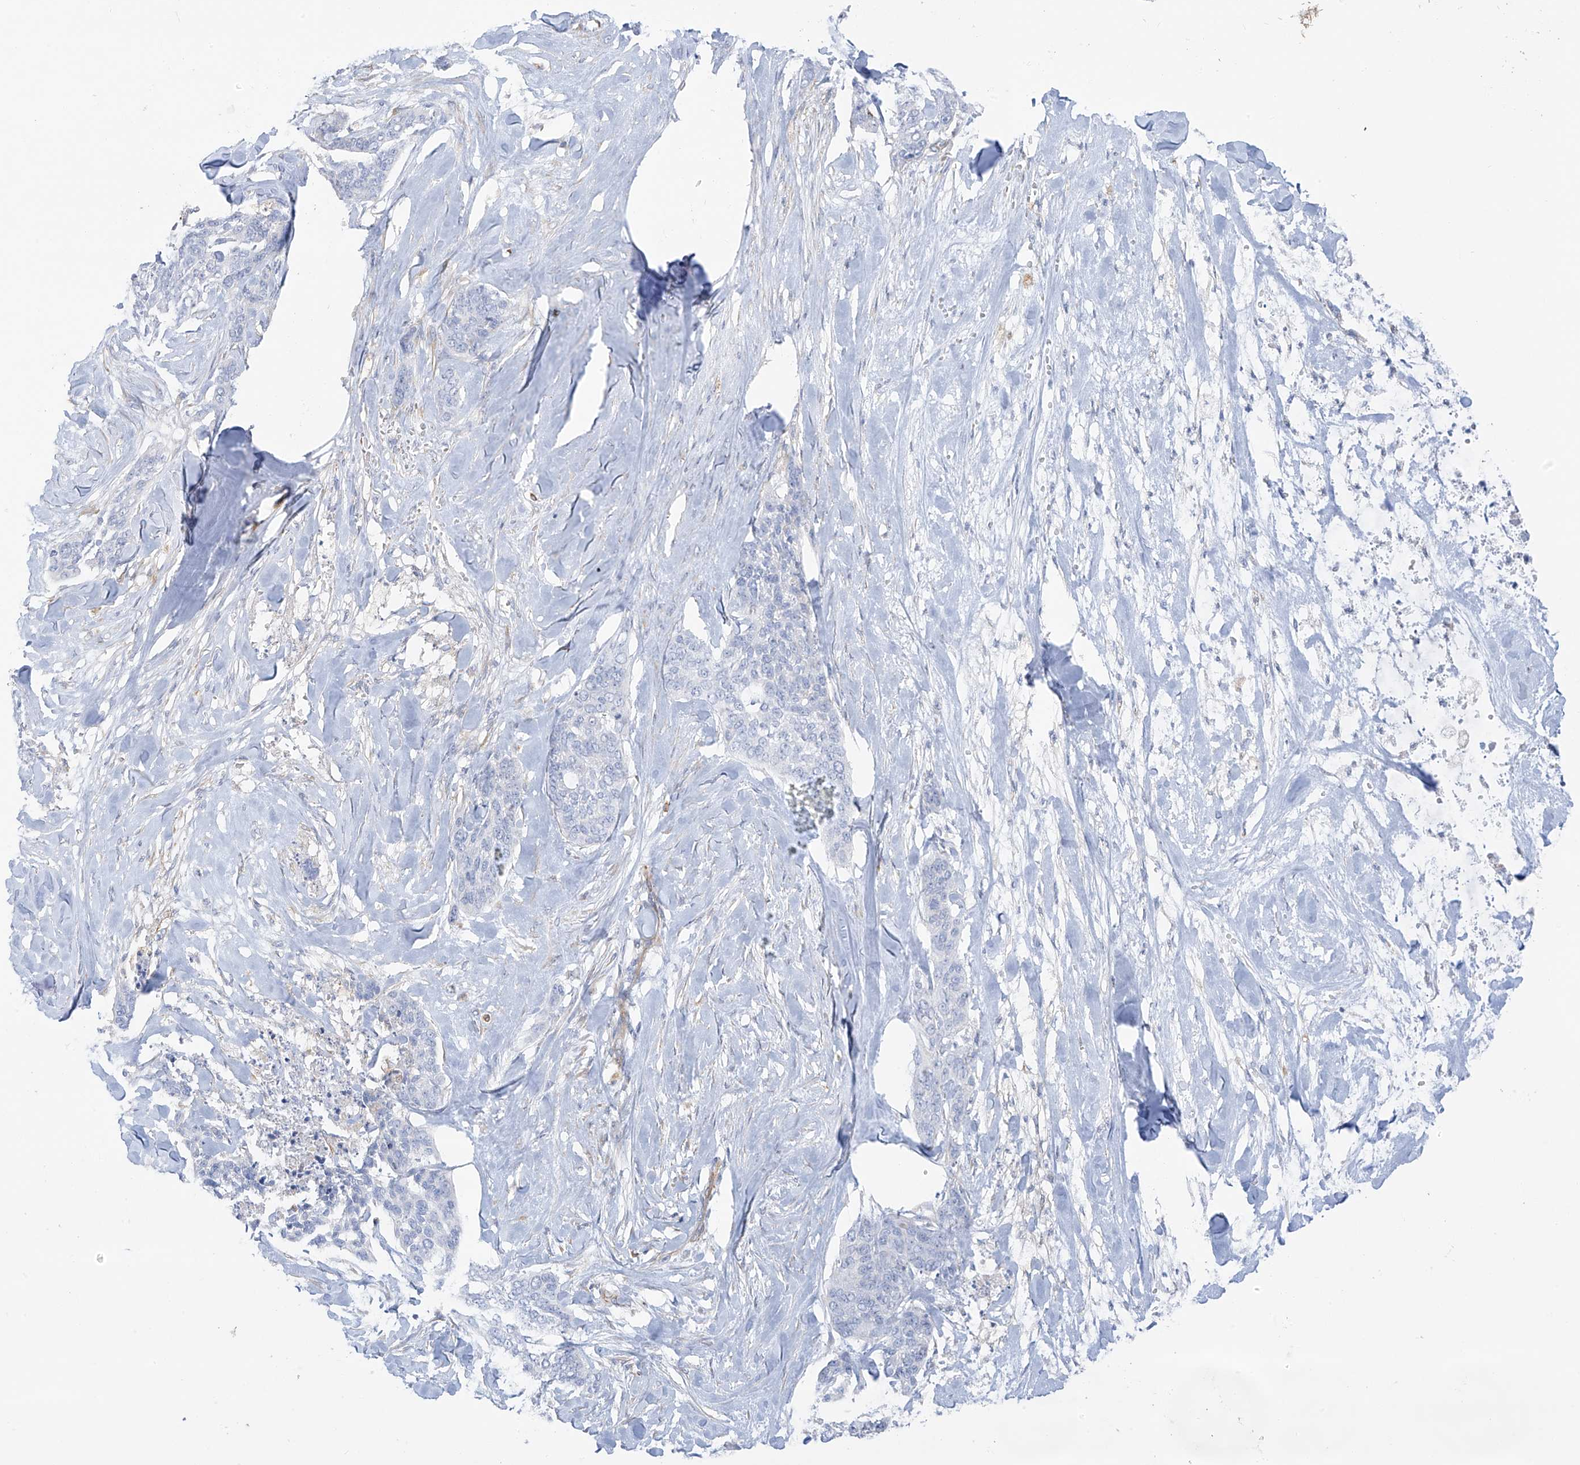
{"staining": {"intensity": "negative", "quantity": "none", "location": "none"}, "tissue": "skin cancer", "cell_type": "Tumor cells", "image_type": "cancer", "snomed": [{"axis": "morphology", "description": "Basal cell carcinoma"}, {"axis": "topography", "description": "Skin"}], "caption": "DAB immunohistochemical staining of skin cancer reveals no significant expression in tumor cells.", "gene": "TAL2", "patient": {"sex": "female", "age": 64}}